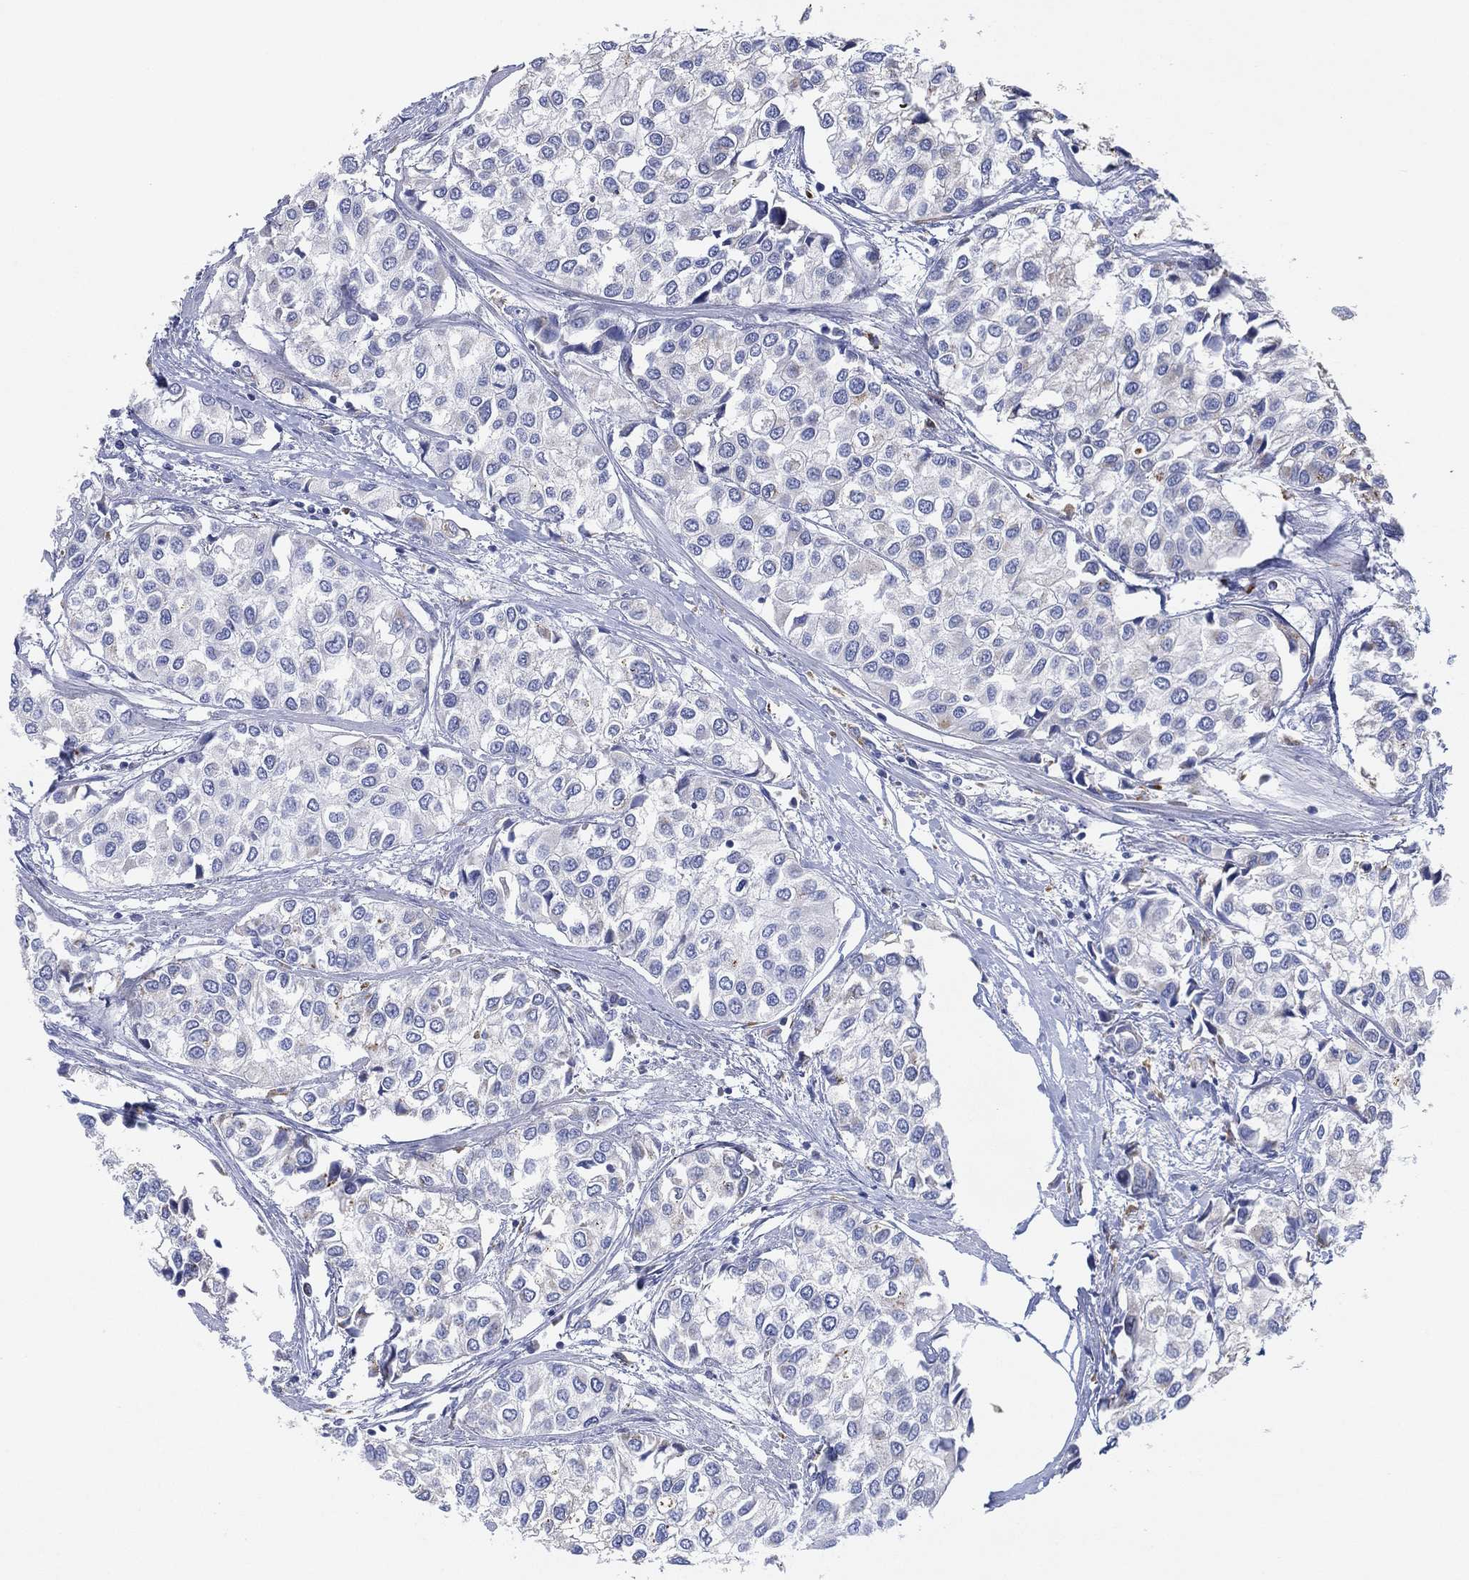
{"staining": {"intensity": "negative", "quantity": "none", "location": "none"}, "tissue": "urothelial cancer", "cell_type": "Tumor cells", "image_type": "cancer", "snomed": [{"axis": "morphology", "description": "Urothelial carcinoma, High grade"}, {"axis": "topography", "description": "Urinary bladder"}], "caption": "Immunohistochemistry (IHC) micrograph of urothelial cancer stained for a protein (brown), which shows no staining in tumor cells. Nuclei are stained in blue.", "gene": "GALNS", "patient": {"sex": "male", "age": 73}}